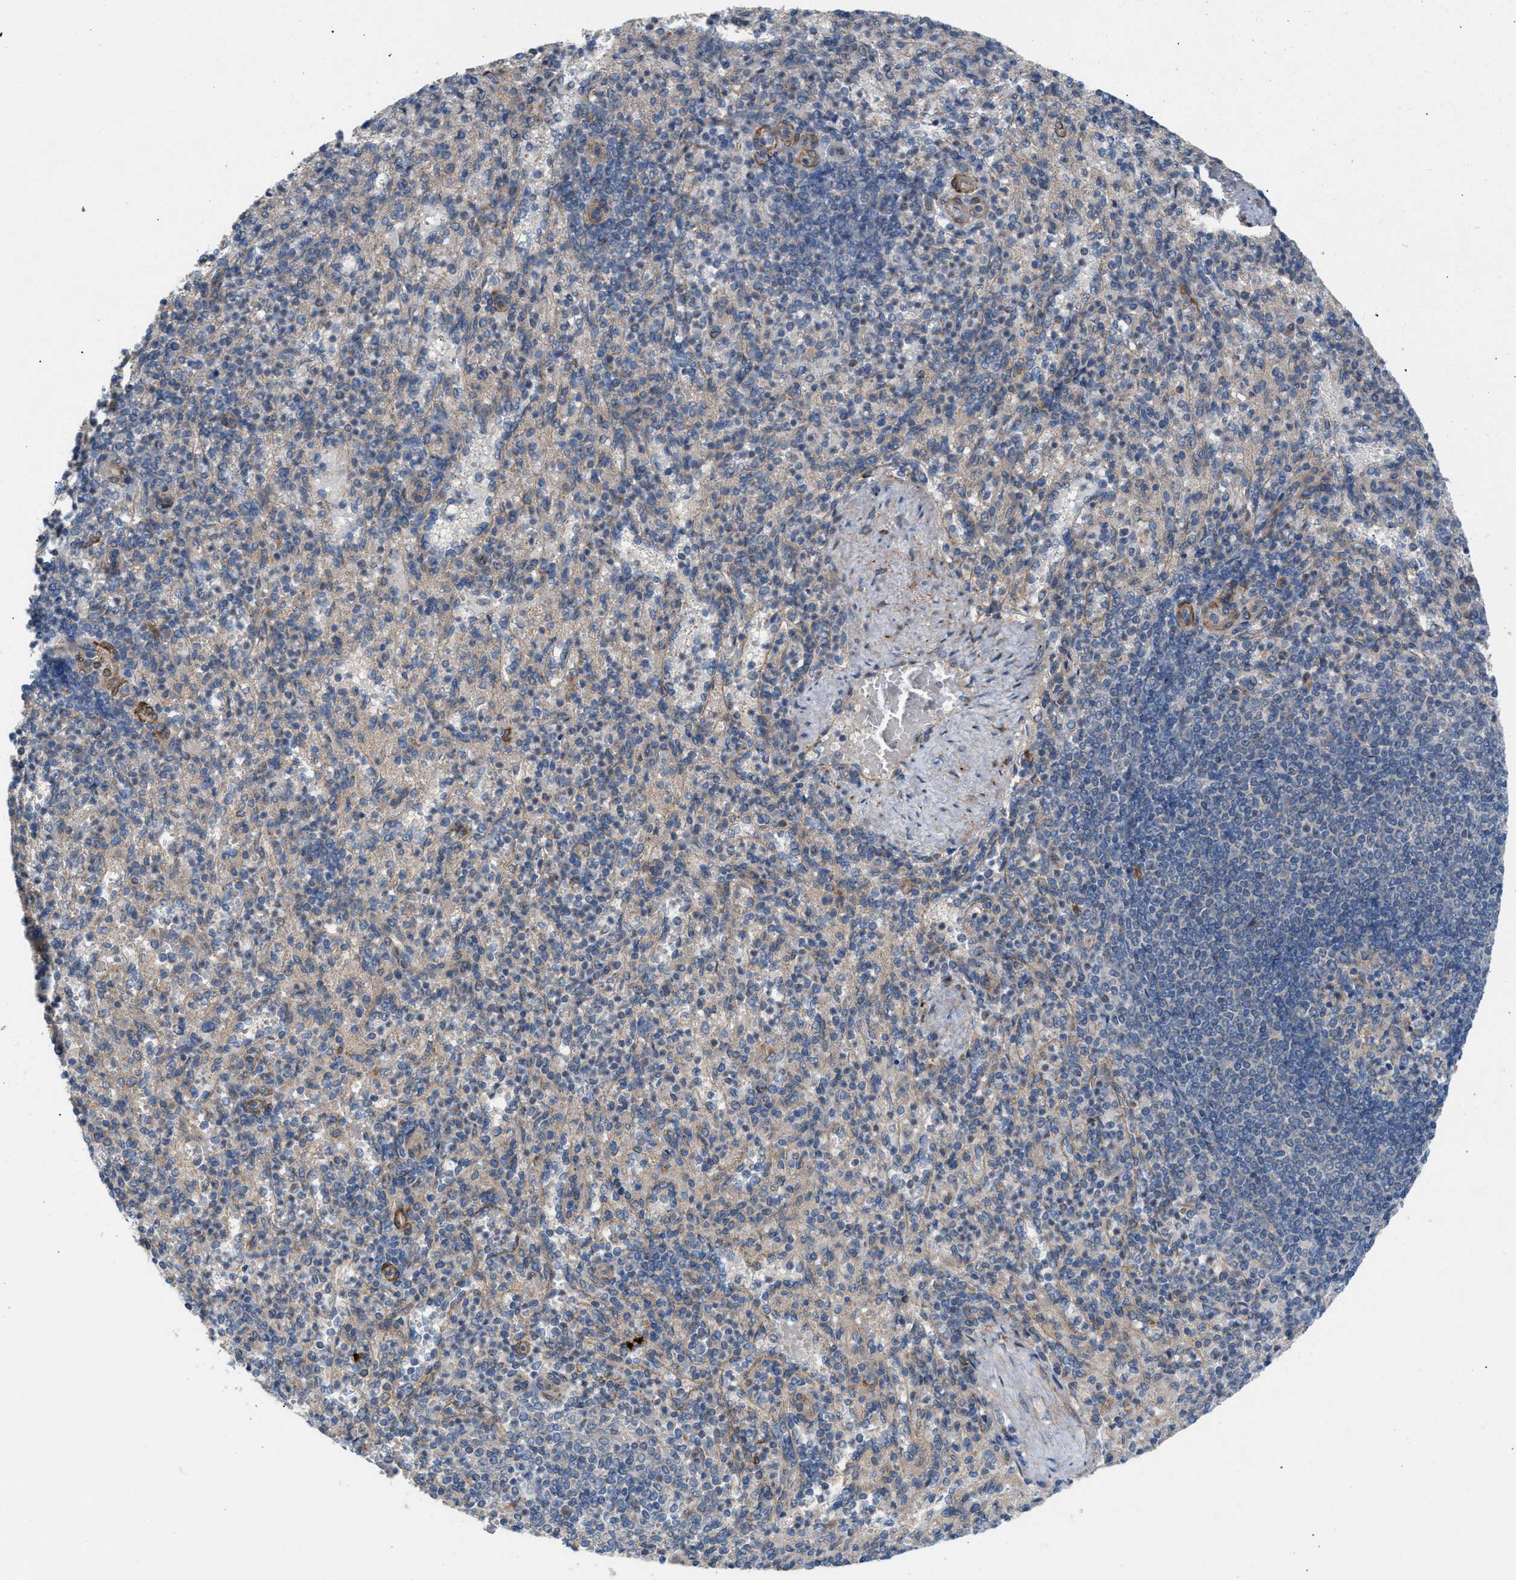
{"staining": {"intensity": "weak", "quantity": "<25%", "location": "cytoplasmic/membranous"}, "tissue": "spleen", "cell_type": "Cells in red pulp", "image_type": "normal", "snomed": [{"axis": "morphology", "description": "Normal tissue, NOS"}, {"axis": "topography", "description": "Spleen"}], "caption": "DAB (3,3'-diaminobenzidine) immunohistochemical staining of benign spleen demonstrates no significant staining in cells in red pulp.", "gene": "CYB5D1", "patient": {"sex": "female", "age": 74}}